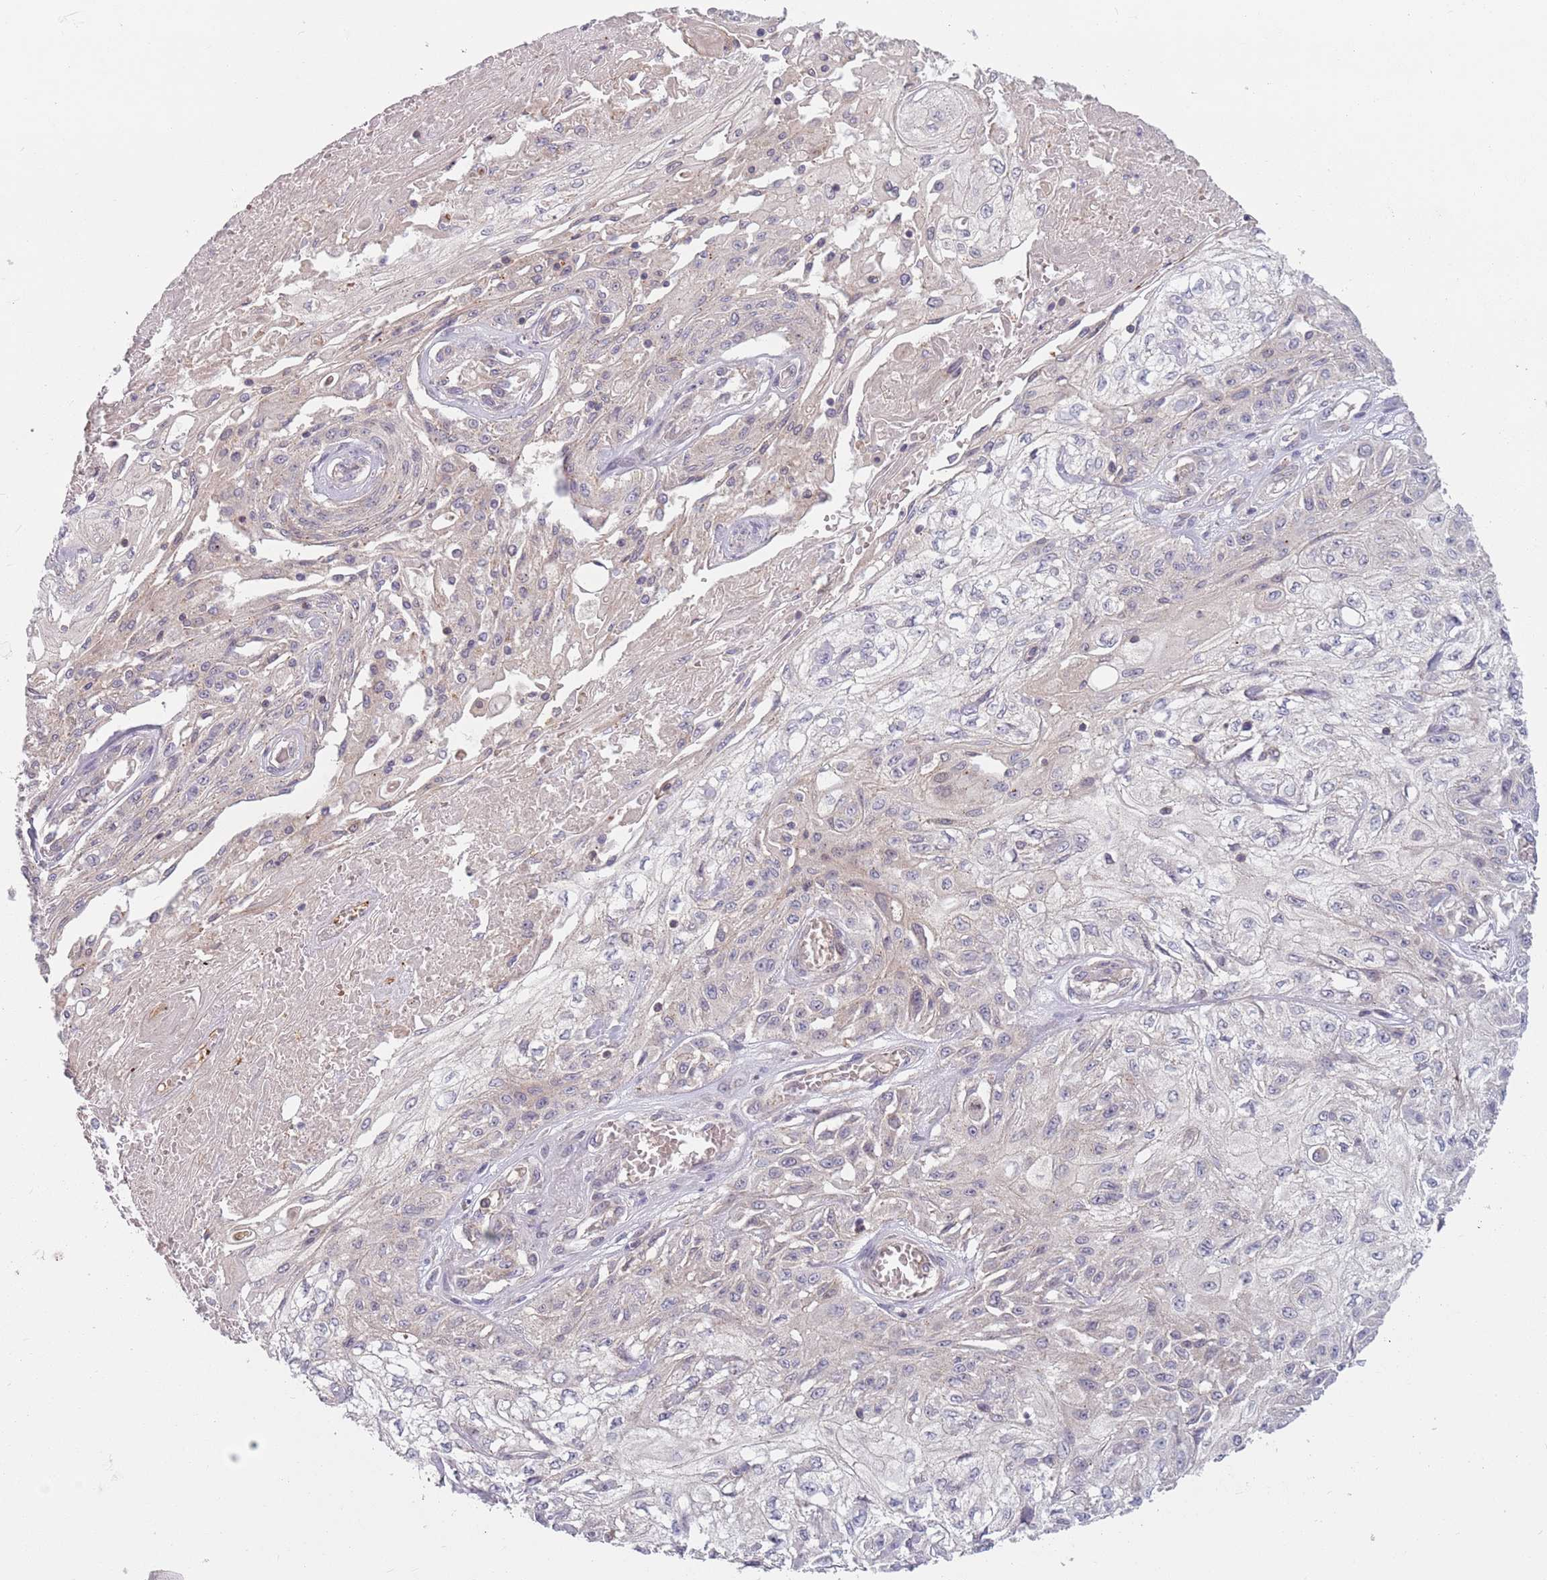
{"staining": {"intensity": "negative", "quantity": "none", "location": "none"}, "tissue": "skin cancer", "cell_type": "Tumor cells", "image_type": "cancer", "snomed": [{"axis": "morphology", "description": "Squamous cell carcinoma, NOS"}, {"axis": "morphology", "description": "Squamous cell carcinoma, metastatic, NOS"}, {"axis": "topography", "description": "Skin"}, {"axis": "topography", "description": "Lymph node"}], "caption": "Skin cancer (metastatic squamous cell carcinoma) was stained to show a protein in brown. There is no significant expression in tumor cells.", "gene": "ASB13", "patient": {"sex": "male", "age": 75}}